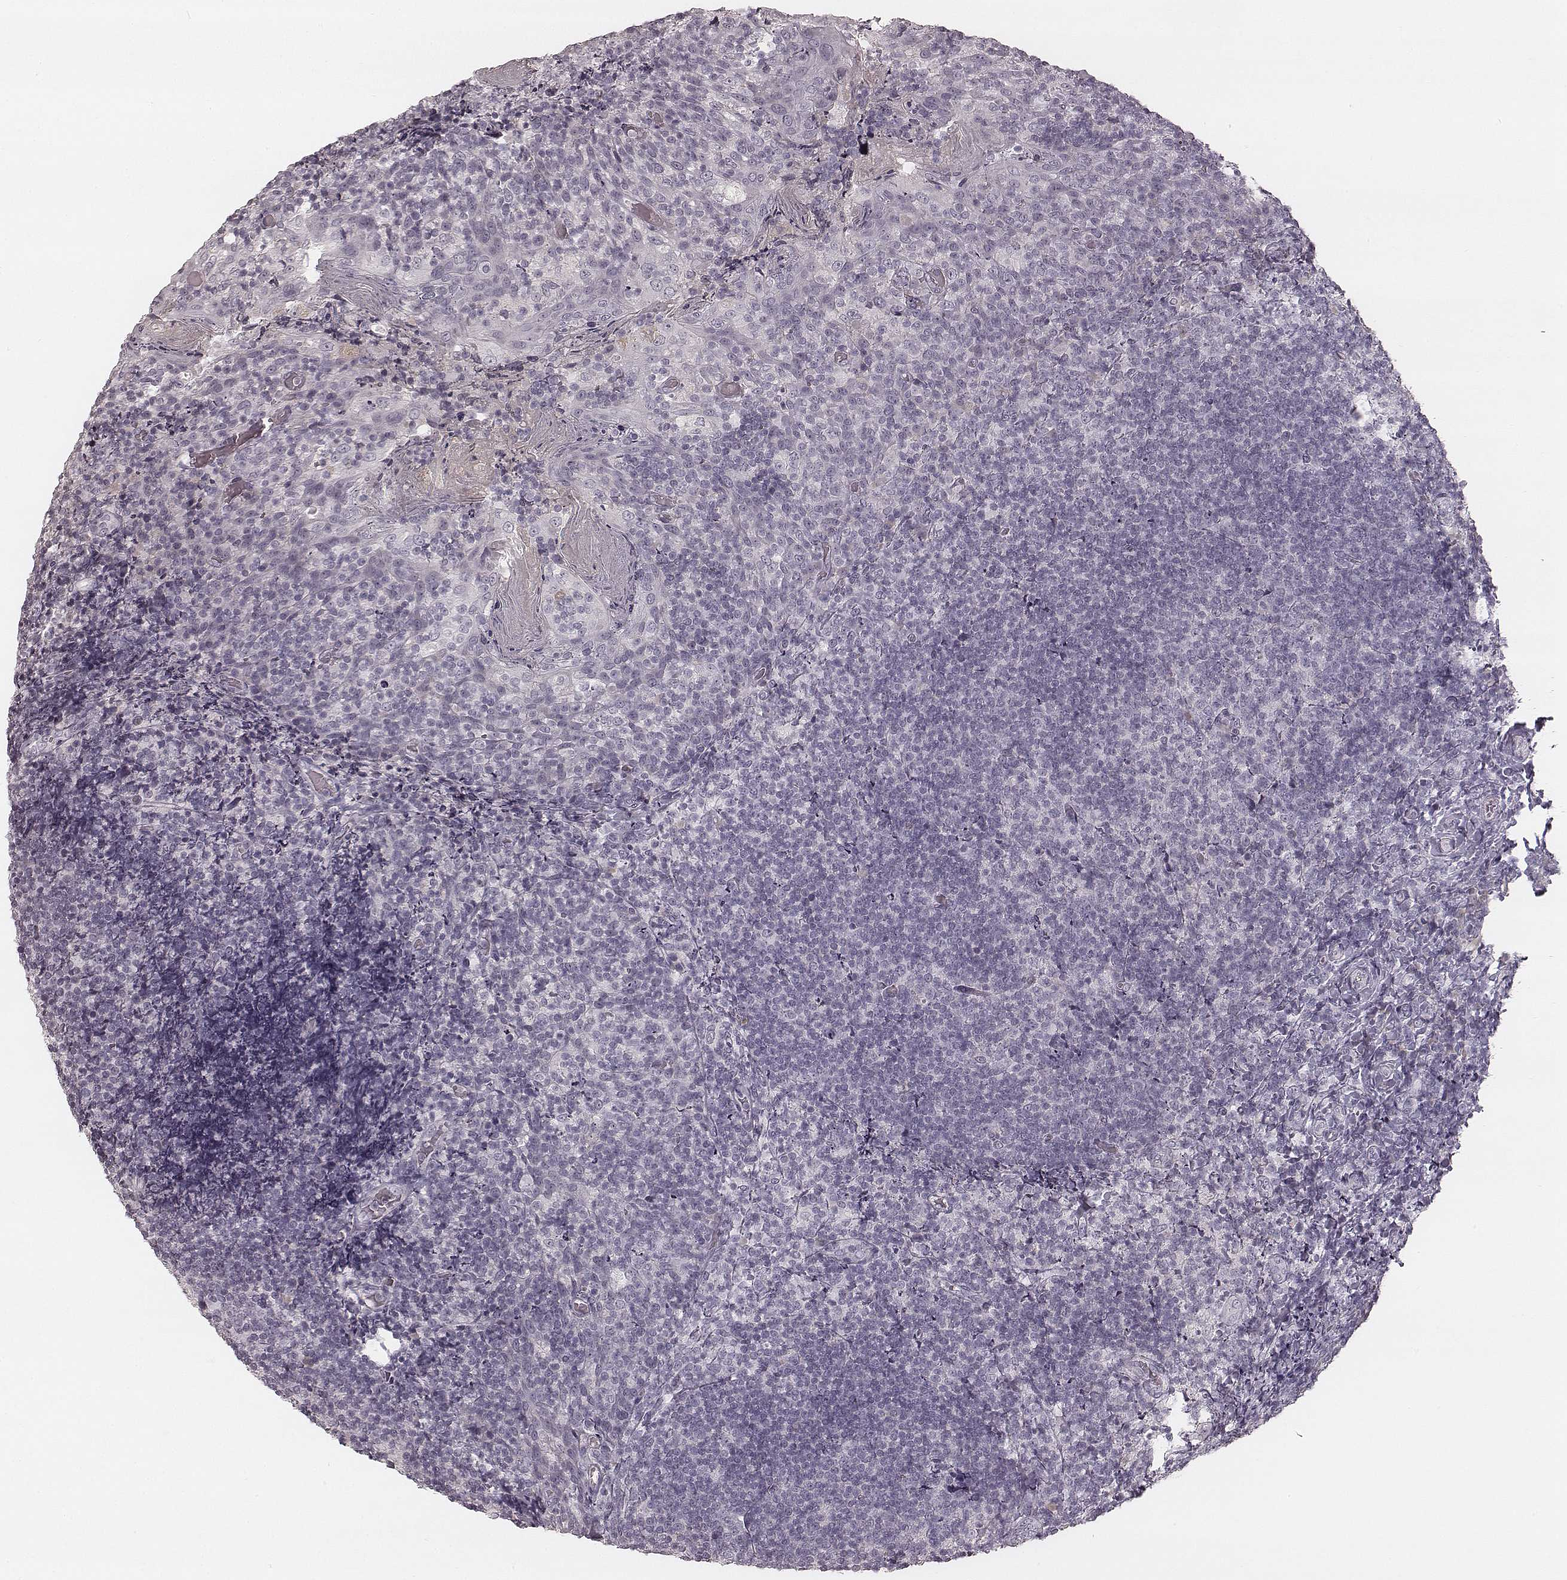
{"staining": {"intensity": "negative", "quantity": "none", "location": "none"}, "tissue": "tonsil", "cell_type": "Germinal center cells", "image_type": "normal", "snomed": [{"axis": "morphology", "description": "Normal tissue, NOS"}, {"axis": "topography", "description": "Tonsil"}], "caption": "Germinal center cells are negative for protein expression in benign human tonsil. (DAB (3,3'-diaminobenzidine) IHC, high magnification).", "gene": "SMIM24", "patient": {"sex": "female", "age": 10}}